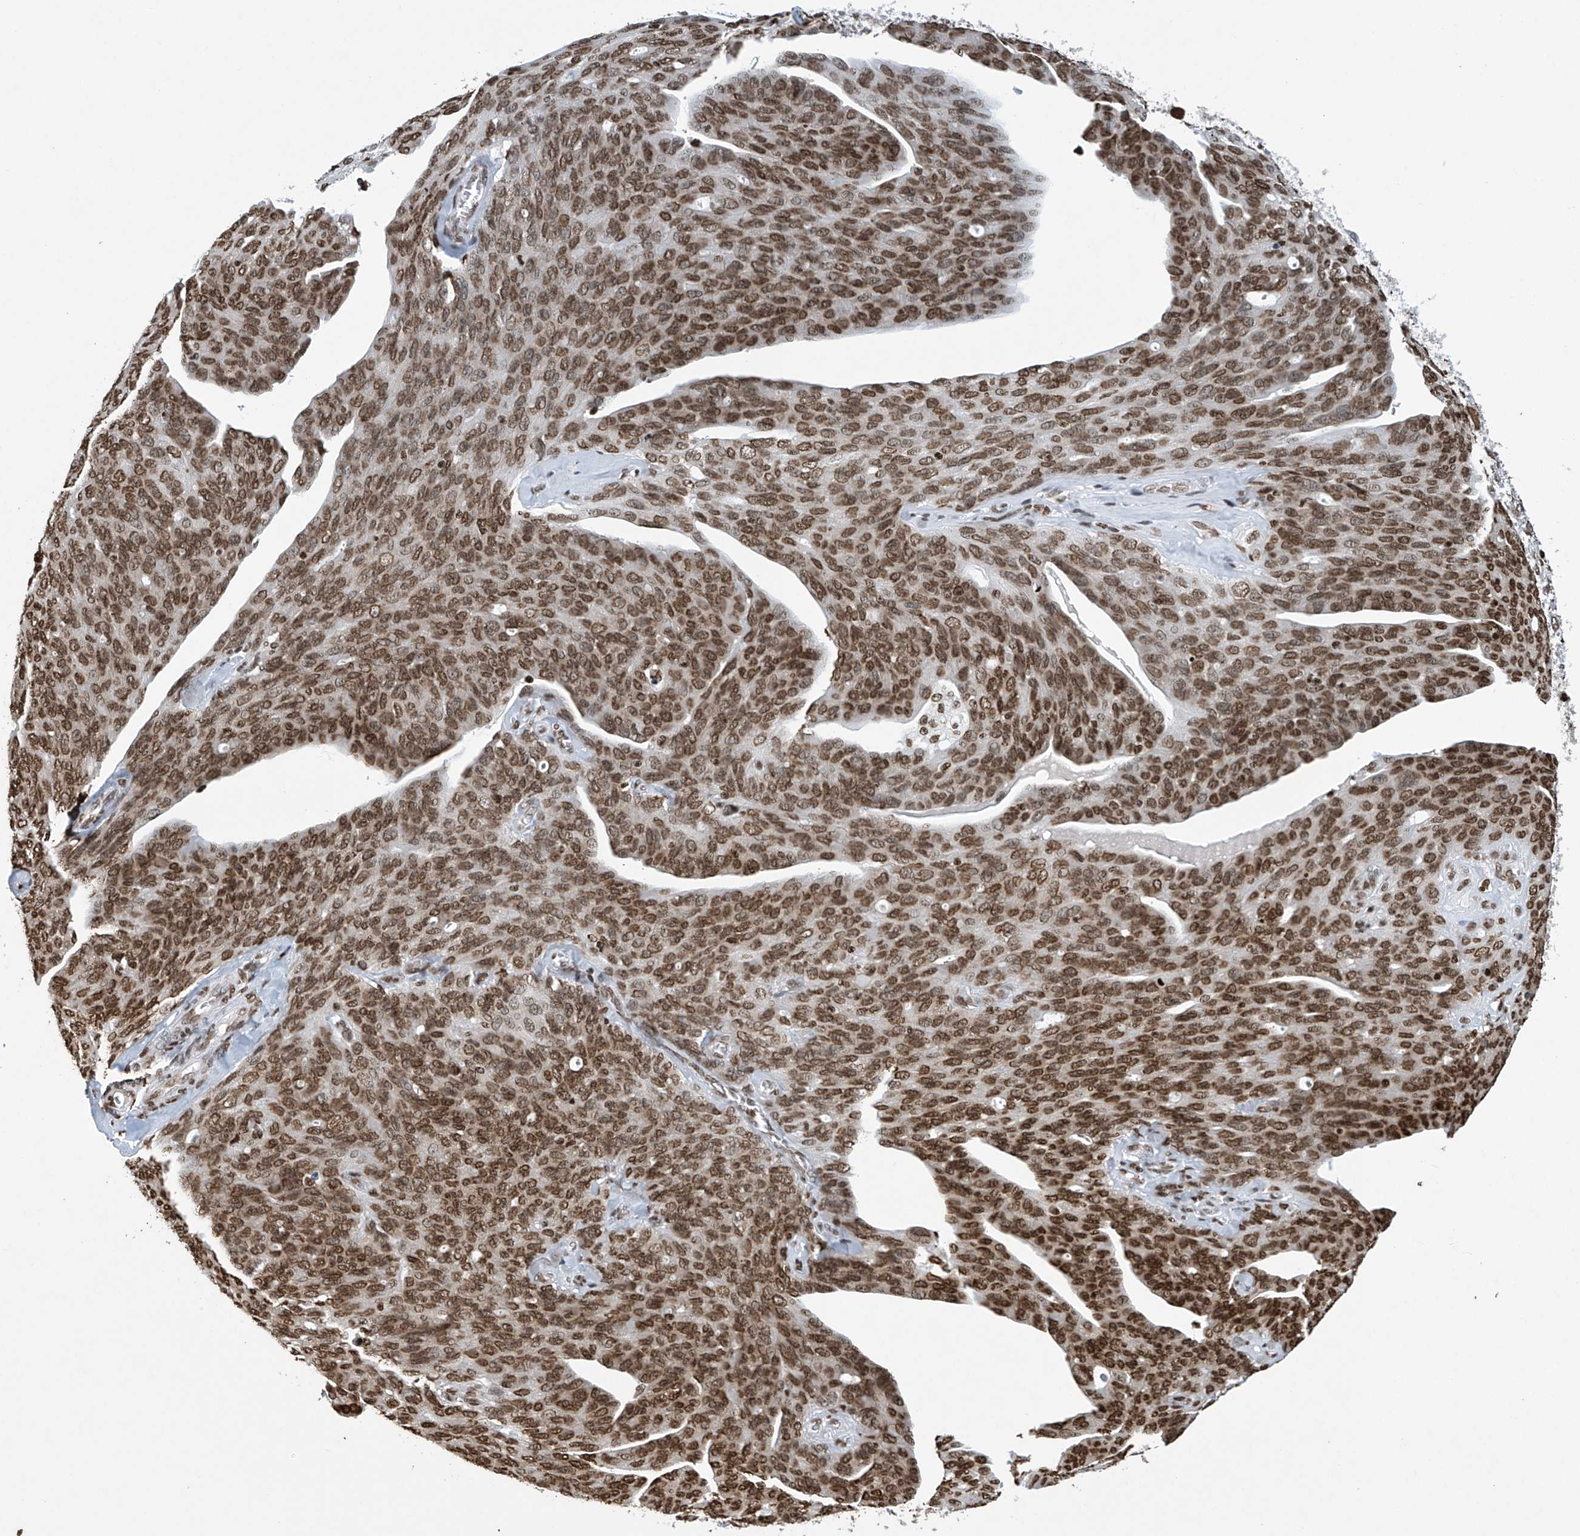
{"staining": {"intensity": "moderate", "quantity": ">75%", "location": "nuclear"}, "tissue": "ovarian cancer", "cell_type": "Tumor cells", "image_type": "cancer", "snomed": [{"axis": "morphology", "description": "Carcinoma, endometroid"}, {"axis": "topography", "description": "Ovary"}], "caption": "Immunohistochemistry staining of ovarian cancer, which reveals medium levels of moderate nuclear positivity in about >75% of tumor cells indicating moderate nuclear protein expression. The staining was performed using DAB (brown) for protein detection and nuclei were counterstained in hematoxylin (blue).", "gene": "H4C16", "patient": {"sex": "female", "age": 60}}